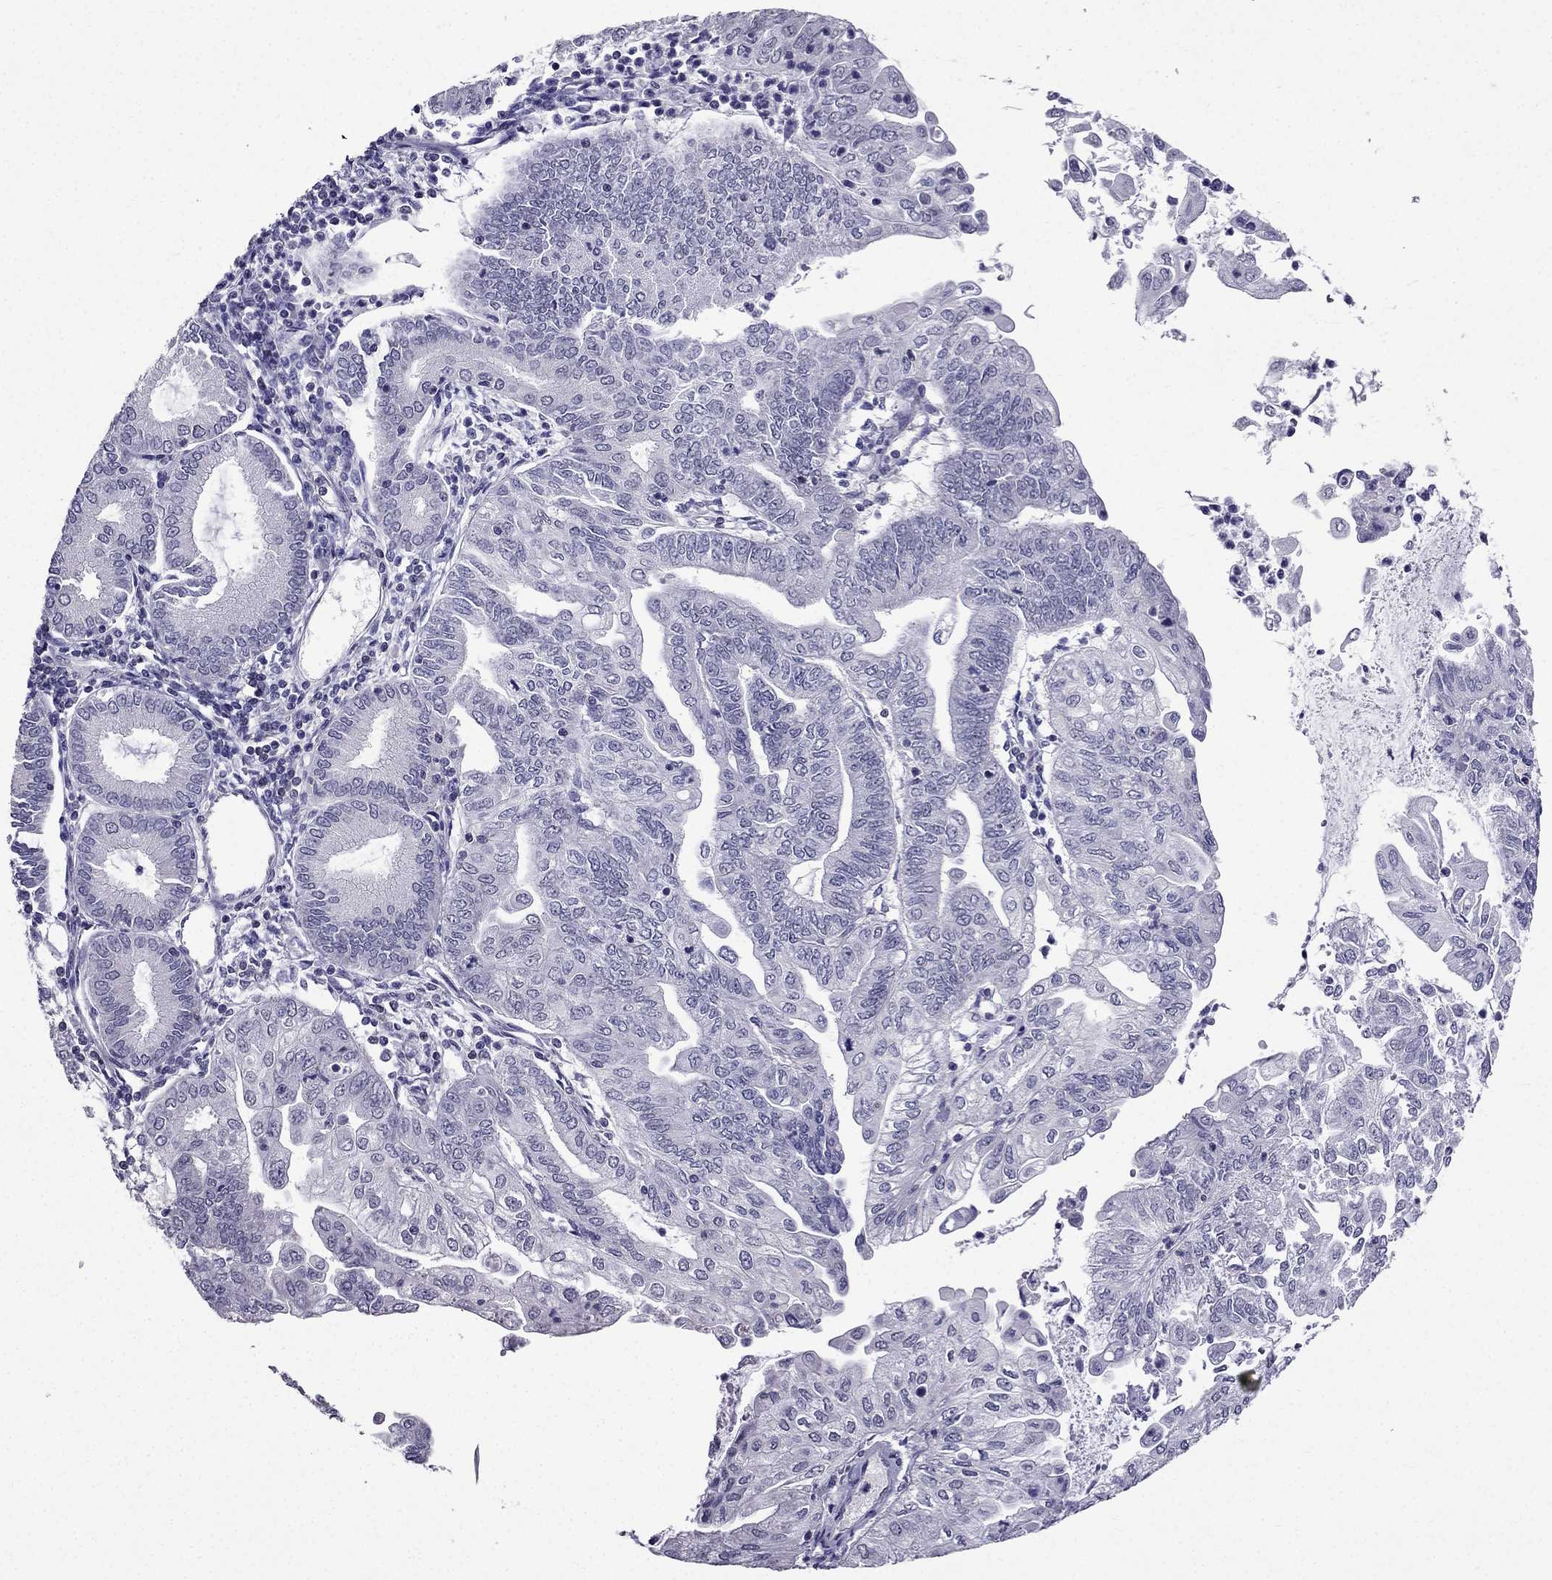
{"staining": {"intensity": "negative", "quantity": "none", "location": "none"}, "tissue": "endometrial cancer", "cell_type": "Tumor cells", "image_type": "cancer", "snomed": [{"axis": "morphology", "description": "Adenocarcinoma, NOS"}, {"axis": "topography", "description": "Endometrium"}], "caption": "The immunohistochemistry photomicrograph has no significant positivity in tumor cells of endometrial adenocarcinoma tissue.", "gene": "AAK1", "patient": {"sex": "female", "age": 55}}